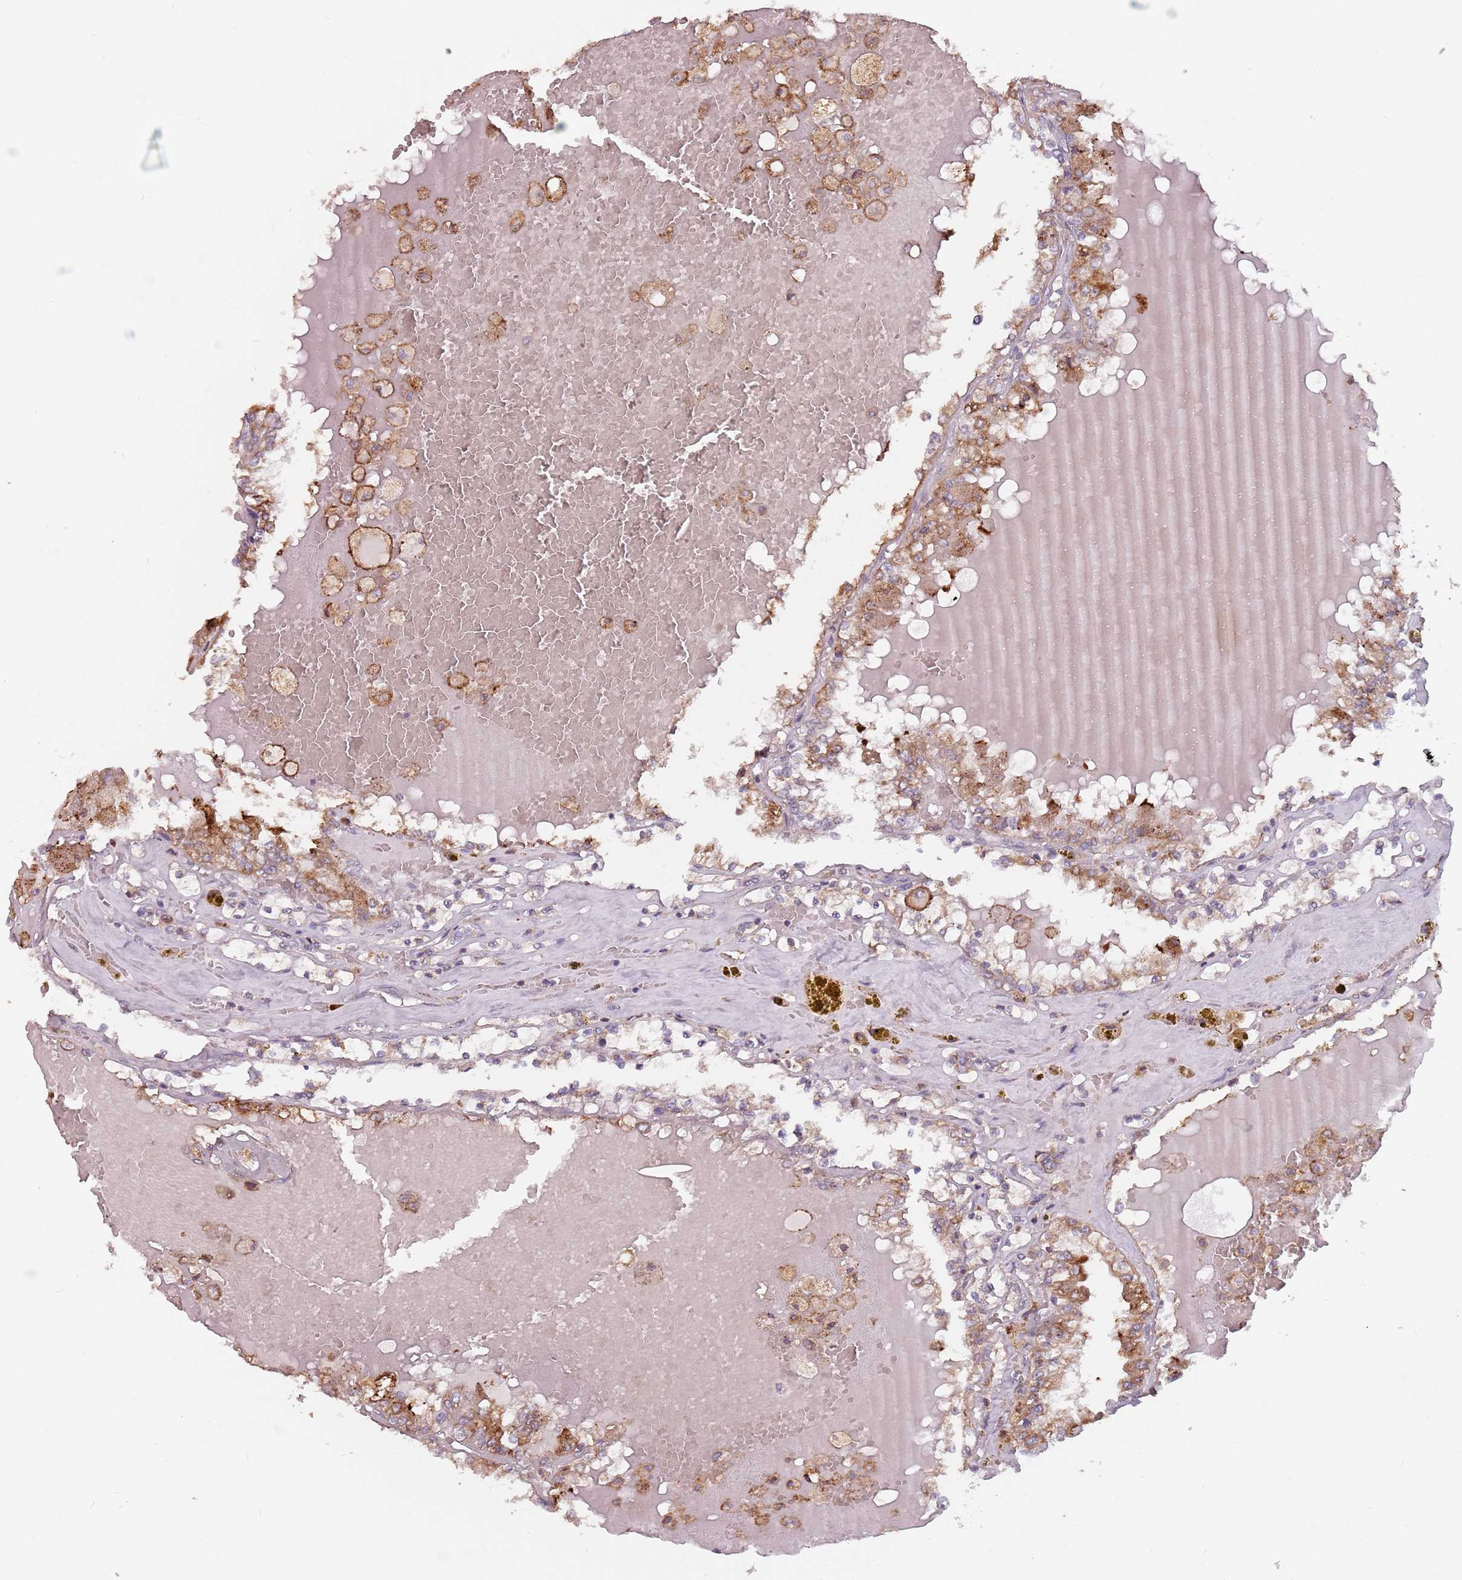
{"staining": {"intensity": "weak", "quantity": "<25%", "location": "cytoplasmic/membranous"}, "tissue": "renal cancer", "cell_type": "Tumor cells", "image_type": "cancer", "snomed": [{"axis": "morphology", "description": "Adenocarcinoma, NOS"}, {"axis": "topography", "description": "Kidney"}], "caption": "IHC photomicrograph of neoplastic tissue: renal cancer stained with DAB (3,3'-diaminobenzidine) demonstrates no significant protein positivity in tumor cells.", "gene": "RPS9", "patient": {"sex": "female", "age": 56}}